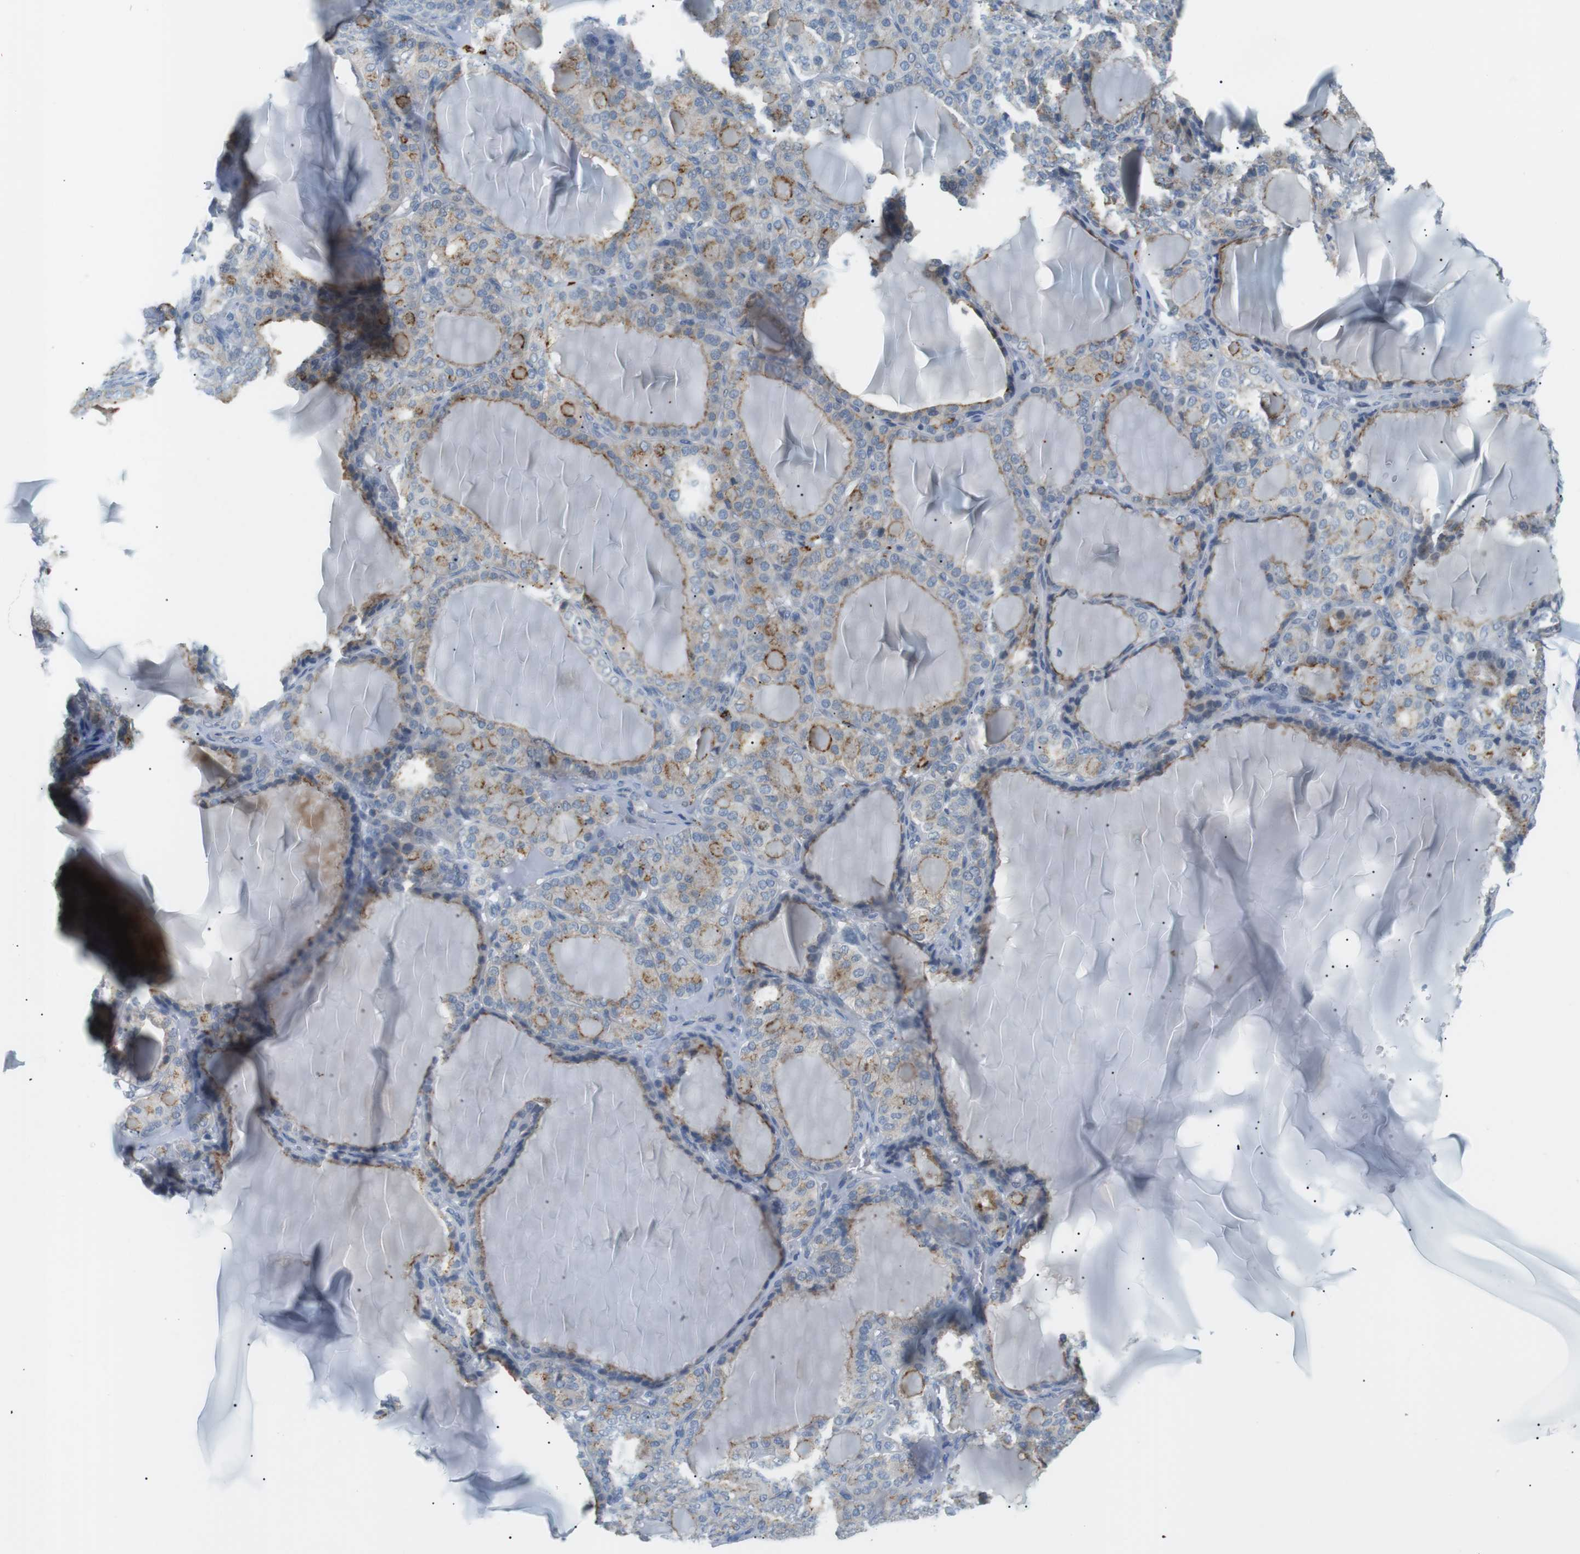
{"staining": {"intensity": "moderate", "quantity": ">75%", "location": "cytoplasmic/membranous"}, "tissue": "thyroid gland", "cell_type": "Glandular cells", "image_type": "normal", "snomed": [{"axis": "morphology", "description": "Normal tissue, NOS"}, {"axis": "topography", "description": "Thyroid gland"}], "caption": "Brown immunohistochemical staining in unremarkable thyroid gland exhibits moderate cytoplasmic/membranous expression in approximately >75% of glandular cells.", "gene": "B4GALNT2", "patient": {"sex": "female", "age": 28}}